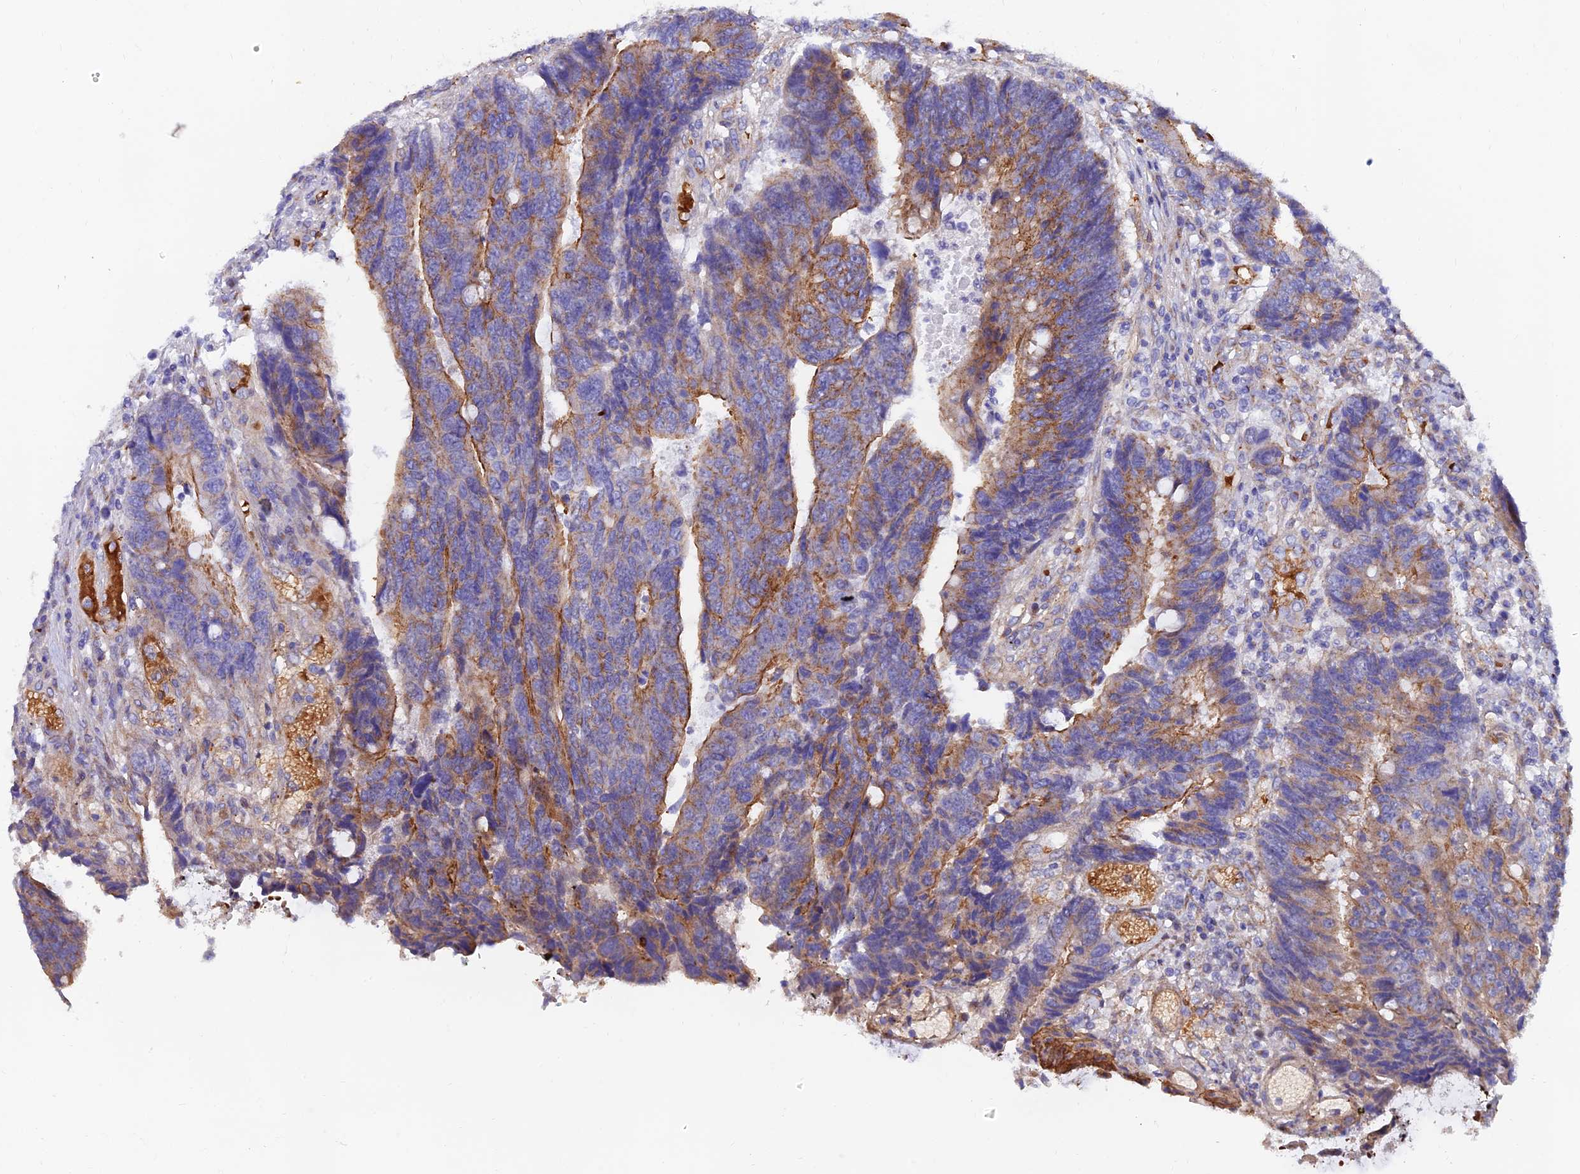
{"staining": {"intensity": "moderate", "quantity": "25%-75%", "location": "cytoplasmic/membranous"}, "tissue": "colorectal cancer", "cell_type": "Tumor cells", "image_type": "cancer", "snomed": [{"axis": "morphology", "description": "Adenocarcinoma, NOS"}, {"axis": "topography", "description": "Rectum"}], "caption": "Moderate cytoplasmic/membranous positivity for a protein is present in about 25%-75% of tumor cells of colorectal cancer using immunohistochemistry (IHC).", "gene": "ADGRF3", "patient": {"sex": "male", "age": 84}}